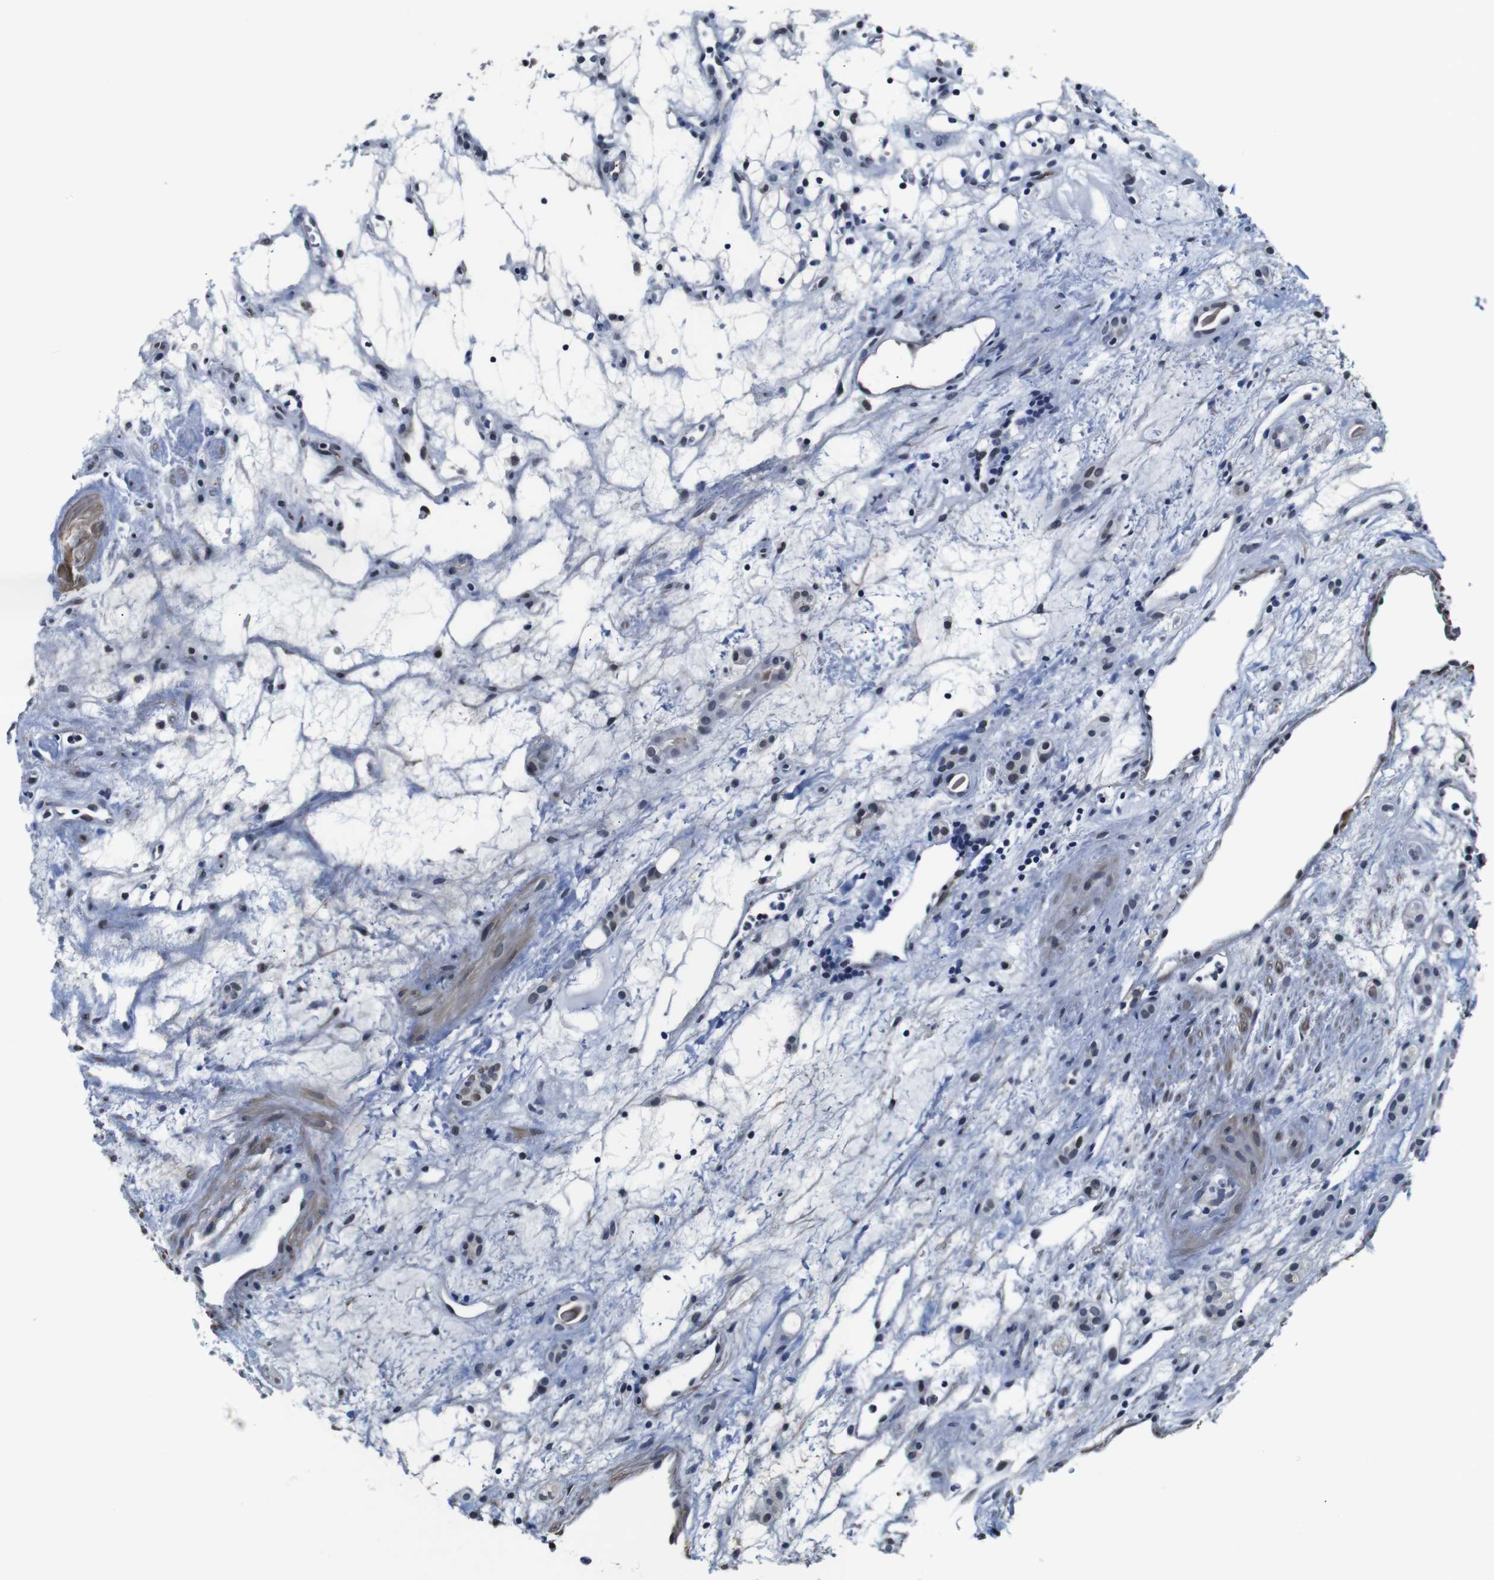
{"staining": {"intensity": "weak", "quantity": "25%-75%", "location": "nuclear"}, "tissue": "renal cancer", "cell_type": "Tumor cells", "image_type": "cancer", "snomed": [{"axis": "morphology", "description": "Adenocarcinoma, NOS"}, {"axis": "topography", "description": "Kidney"}], "caption": "Protein staining of renal cancer tissue shows weak nuclear staining in approximately 25%-75% of tumor cells.", "gene": "ILDR2", "patient": {"sex": "female", "age": 60}}